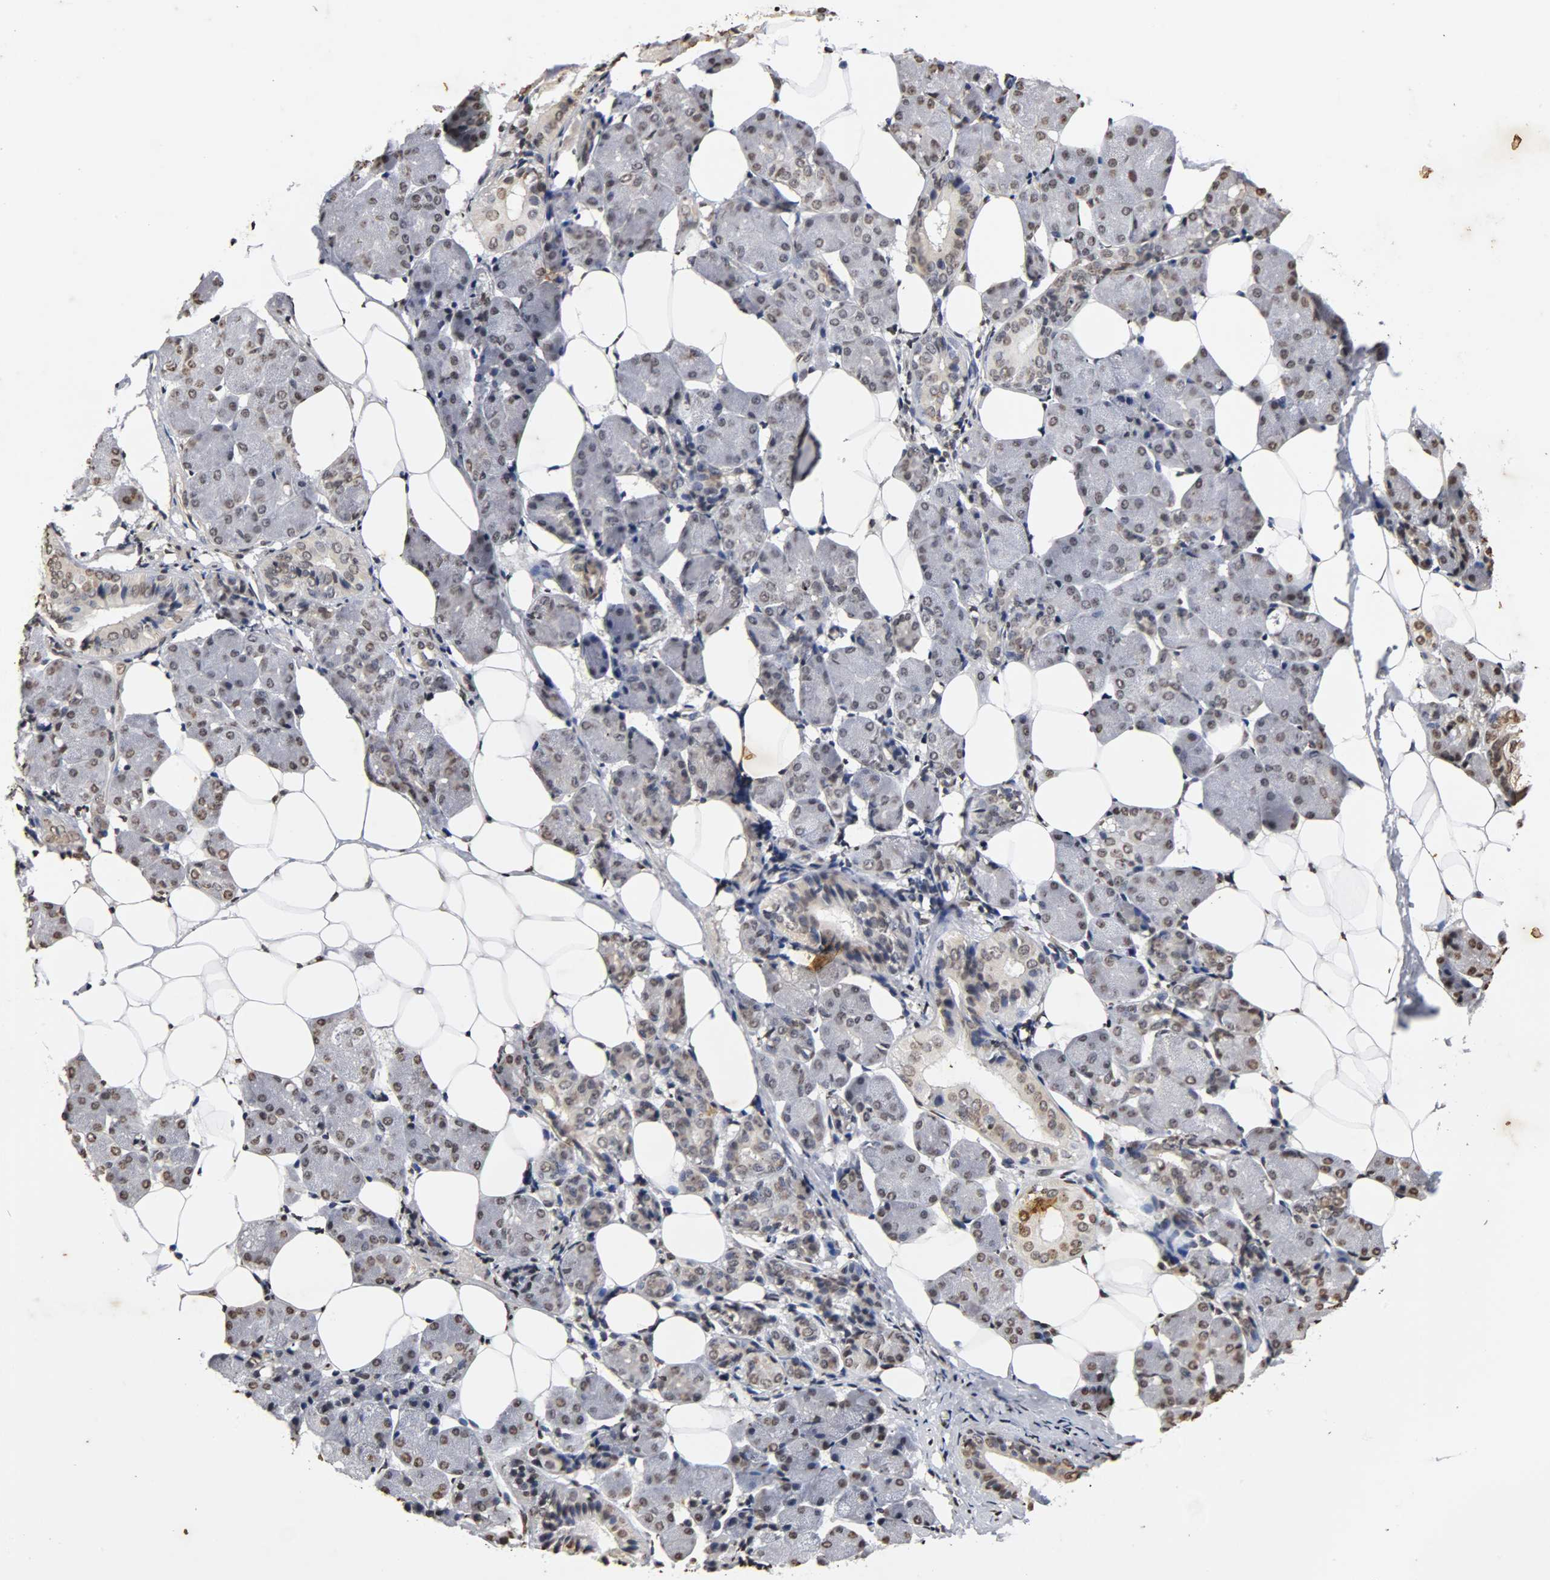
{"staining": {"intensity": "weak", "quantity": "25%-75%", "location": "nuclear"}, "tissue": "salivary gland", "cell_type": "Glandular cells", "image_type": "normal", "snomed": [{"axis": "morphology", "description": "Normal tissue, NOS"}, {"axis": "morphology", "description": "Adenoma, NOS"}, {"axis": "topography", "description": "Salivary gland"}], "caption": "Unremarkable salivary gland was stained to show a protein in brown. There is low levels of weak nuclear positivity in approximately 25%-75% of glandular cells. Using DAB (3,3'-diaminobenzidine) (brown) and hematoxylin (blue) stains, captured at high magnification using brightfield microscopy.", "gene": "ERCC2", "patient": {"sex": "female", "age": 32}}